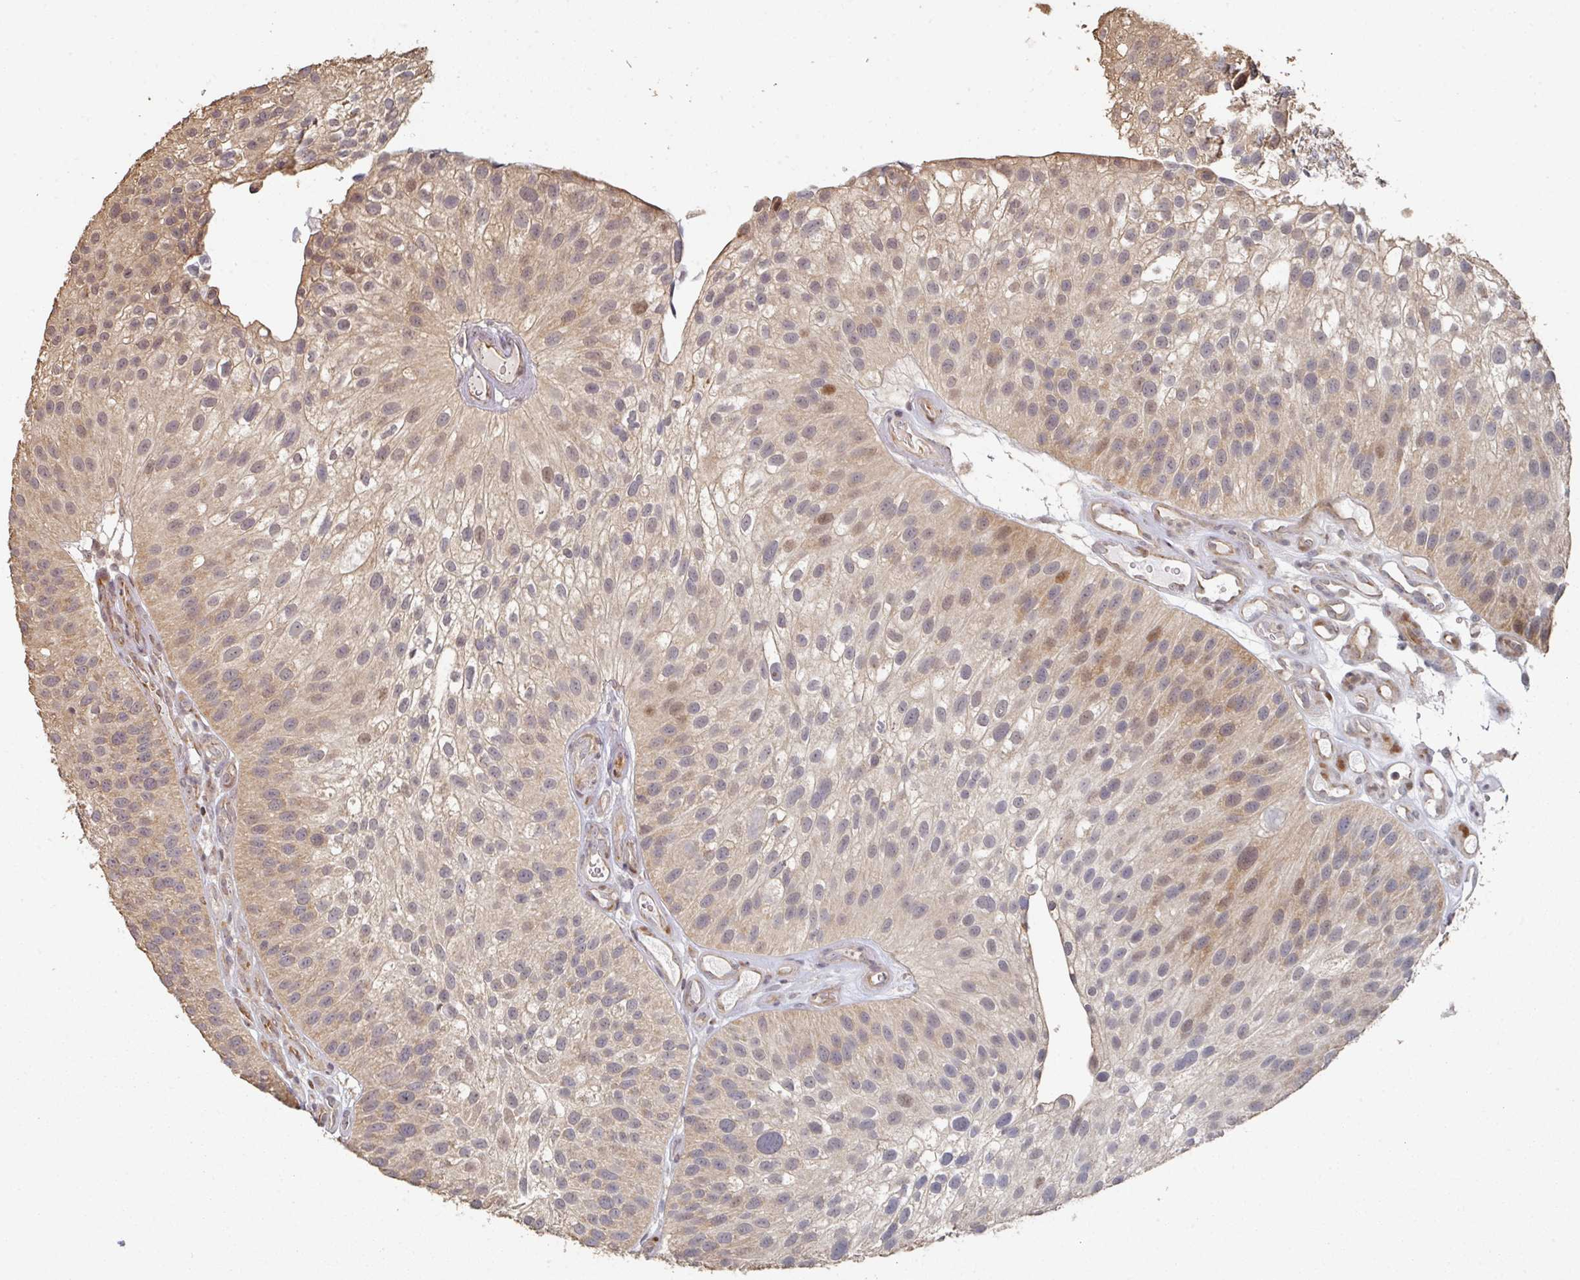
{"staining": {"intensity": "moderate", "quantity": "25%-75%", "location": "cytoplasmic/membranous,nuclear"}, "tissue": "urothelial cancer", "cell_type": "Tumor cells", "image_type": "cancer", "snomed": [{"axis": "morphology", "description": "Urothelial carcinoma, NOS"}, {"axis": "topography", "description": "Urinary bladder"}], "caption": "IHC staining of transitional cell carcinoma, which displays medium levels of moderate cytoplasmic/membranous and nuclear positivity in approximately 25%-75% of tumor cells indicating moderate cytoplasmic/membranous and nuclear protein staining. The staining was performed using DAB (brown) for protein detection and nuclei were counterstained in hematoxylin (blue).", "gene": "CA7", "patient": {"sex": "male", "age": 87}}